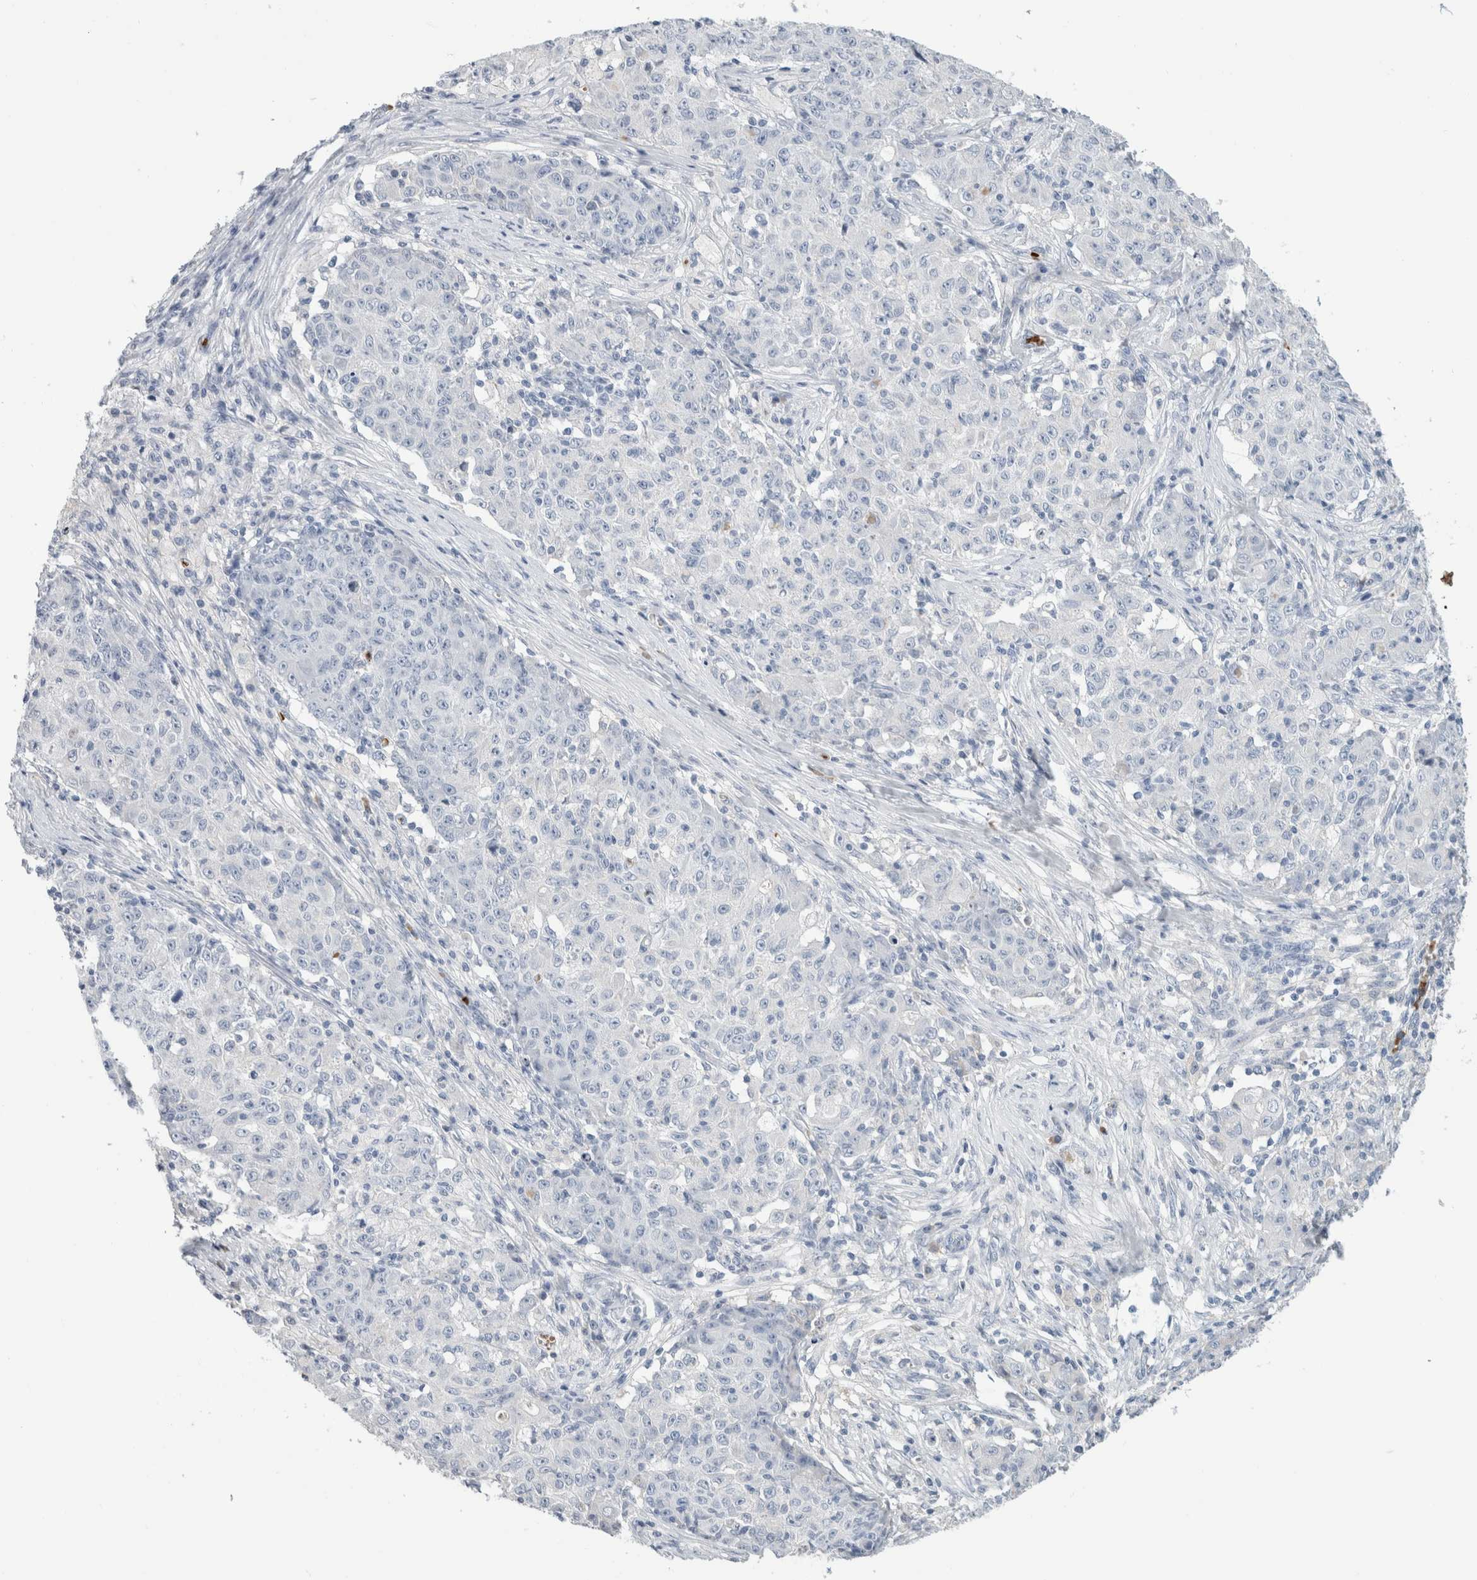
{"staining": {"intensity": "negative", "quantity": "none", "location": "none"}, "tissue": "ovarian cancer", "cell_type": "Tumor cells", "image_type": "cancer", "snomed": [{"axis": "morphology", "description": "Carcinoma, endometroid"}, {"axis": "topography", "description": "Ovary"}], "caption": "Immunohistochemical staining of endometroid carcinoma (ovarian) displays no significant expression in tumor cells.", "gene": "CA1", "patient": {"sex": "female", "age": 42}}